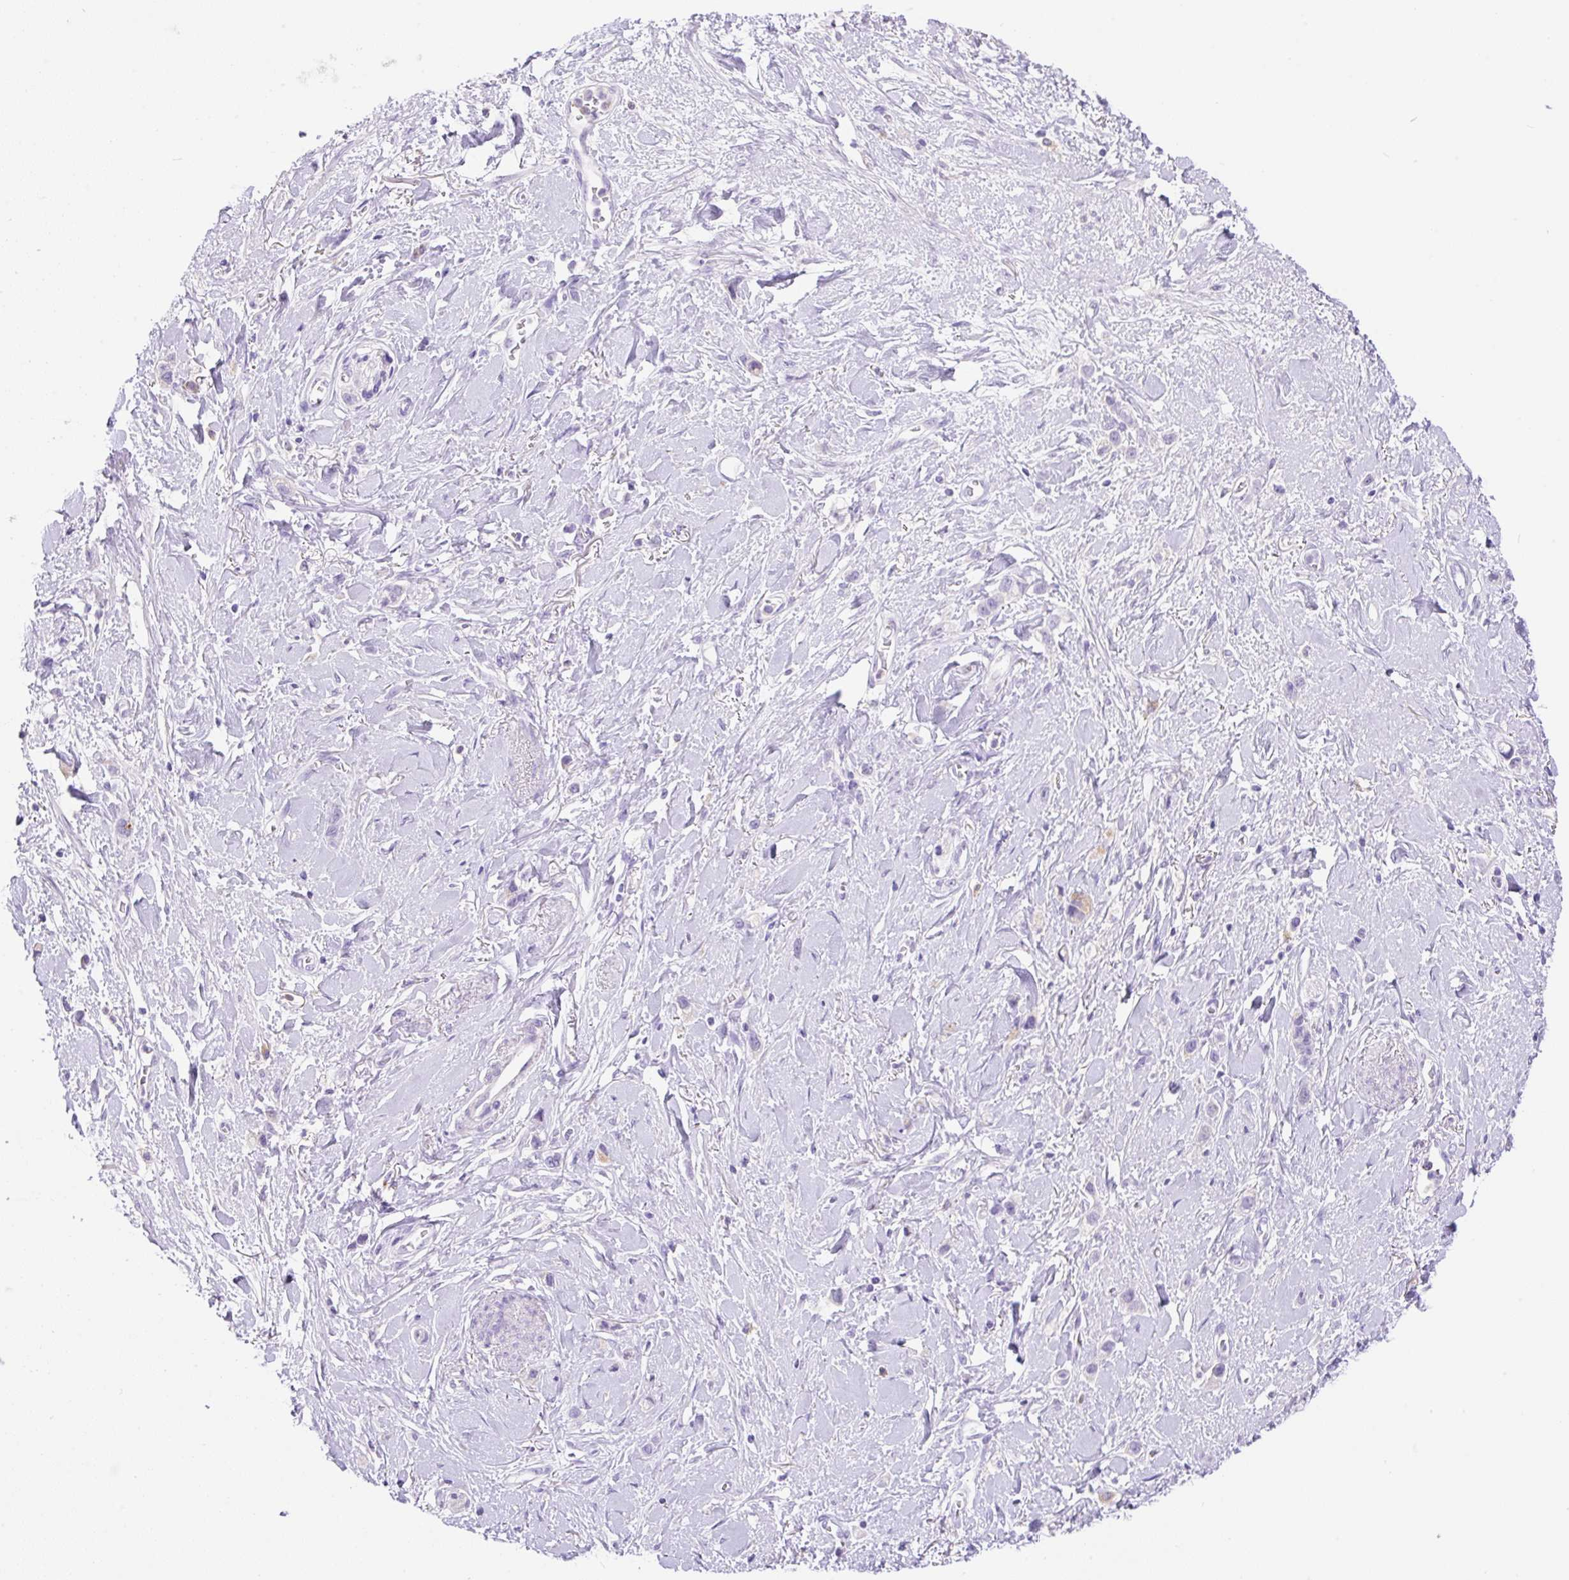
{"staining": {"intensity": "negative", "quantity": "none", "location": "none"}, "tissue": "stomach cancer", "cell_type": "Tumor cells", "image_type": "cancer", "snomed": [{"axis": "morphology", "description": "Adenocarcinoma, NOS"}, {"axis": "topography", "description": "Stomach"}], "caption": "The micrograph exhibits no staining of tumor cells in stomach cancer (adenocarcinoma).", "gene": "TDRD15", "patient": {"sex": "female", "age": 65}}